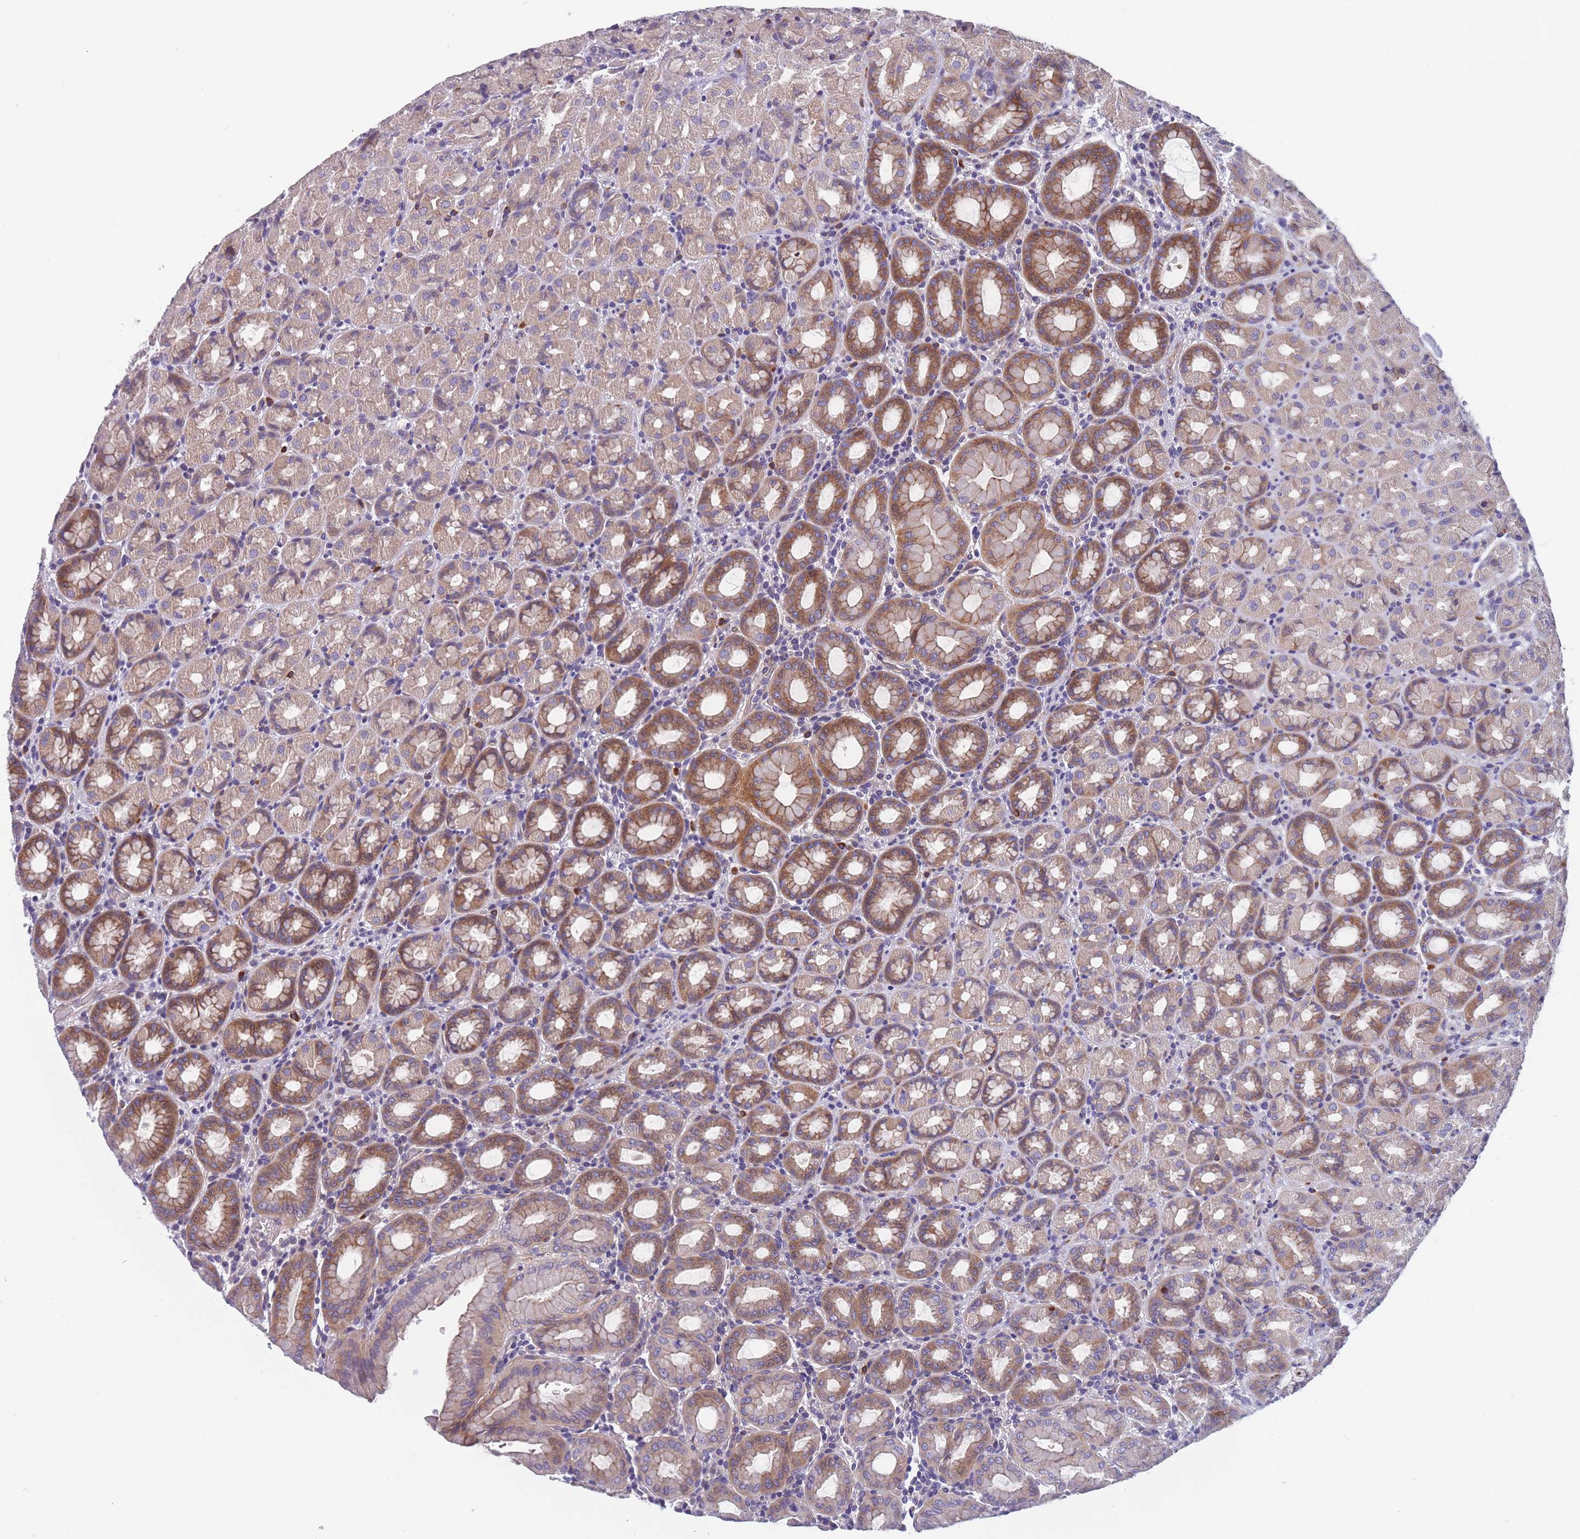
{"staining": {"intensity": "moderate", "quantity": "25%-75%", "location": "cytoplasmic/membranous"}, "tissue": "stomach", "cell_type": "Glandular cells", "image_type": "normal", "snomed": [{"axis": "morphology", "description": "Normal tissue, NOS"}, {"axis": "topography", "description": "Stomach, upper"}, {"axis": "topography", "description": "Stomach"}], "caption": "Protein staining reveals moderate cytoplasmic/membranous staining in about 25%-75% of glandular cells in normal stomach.", "gene": "FAM83F", "patient": {"sex": "male", "age": 68}}